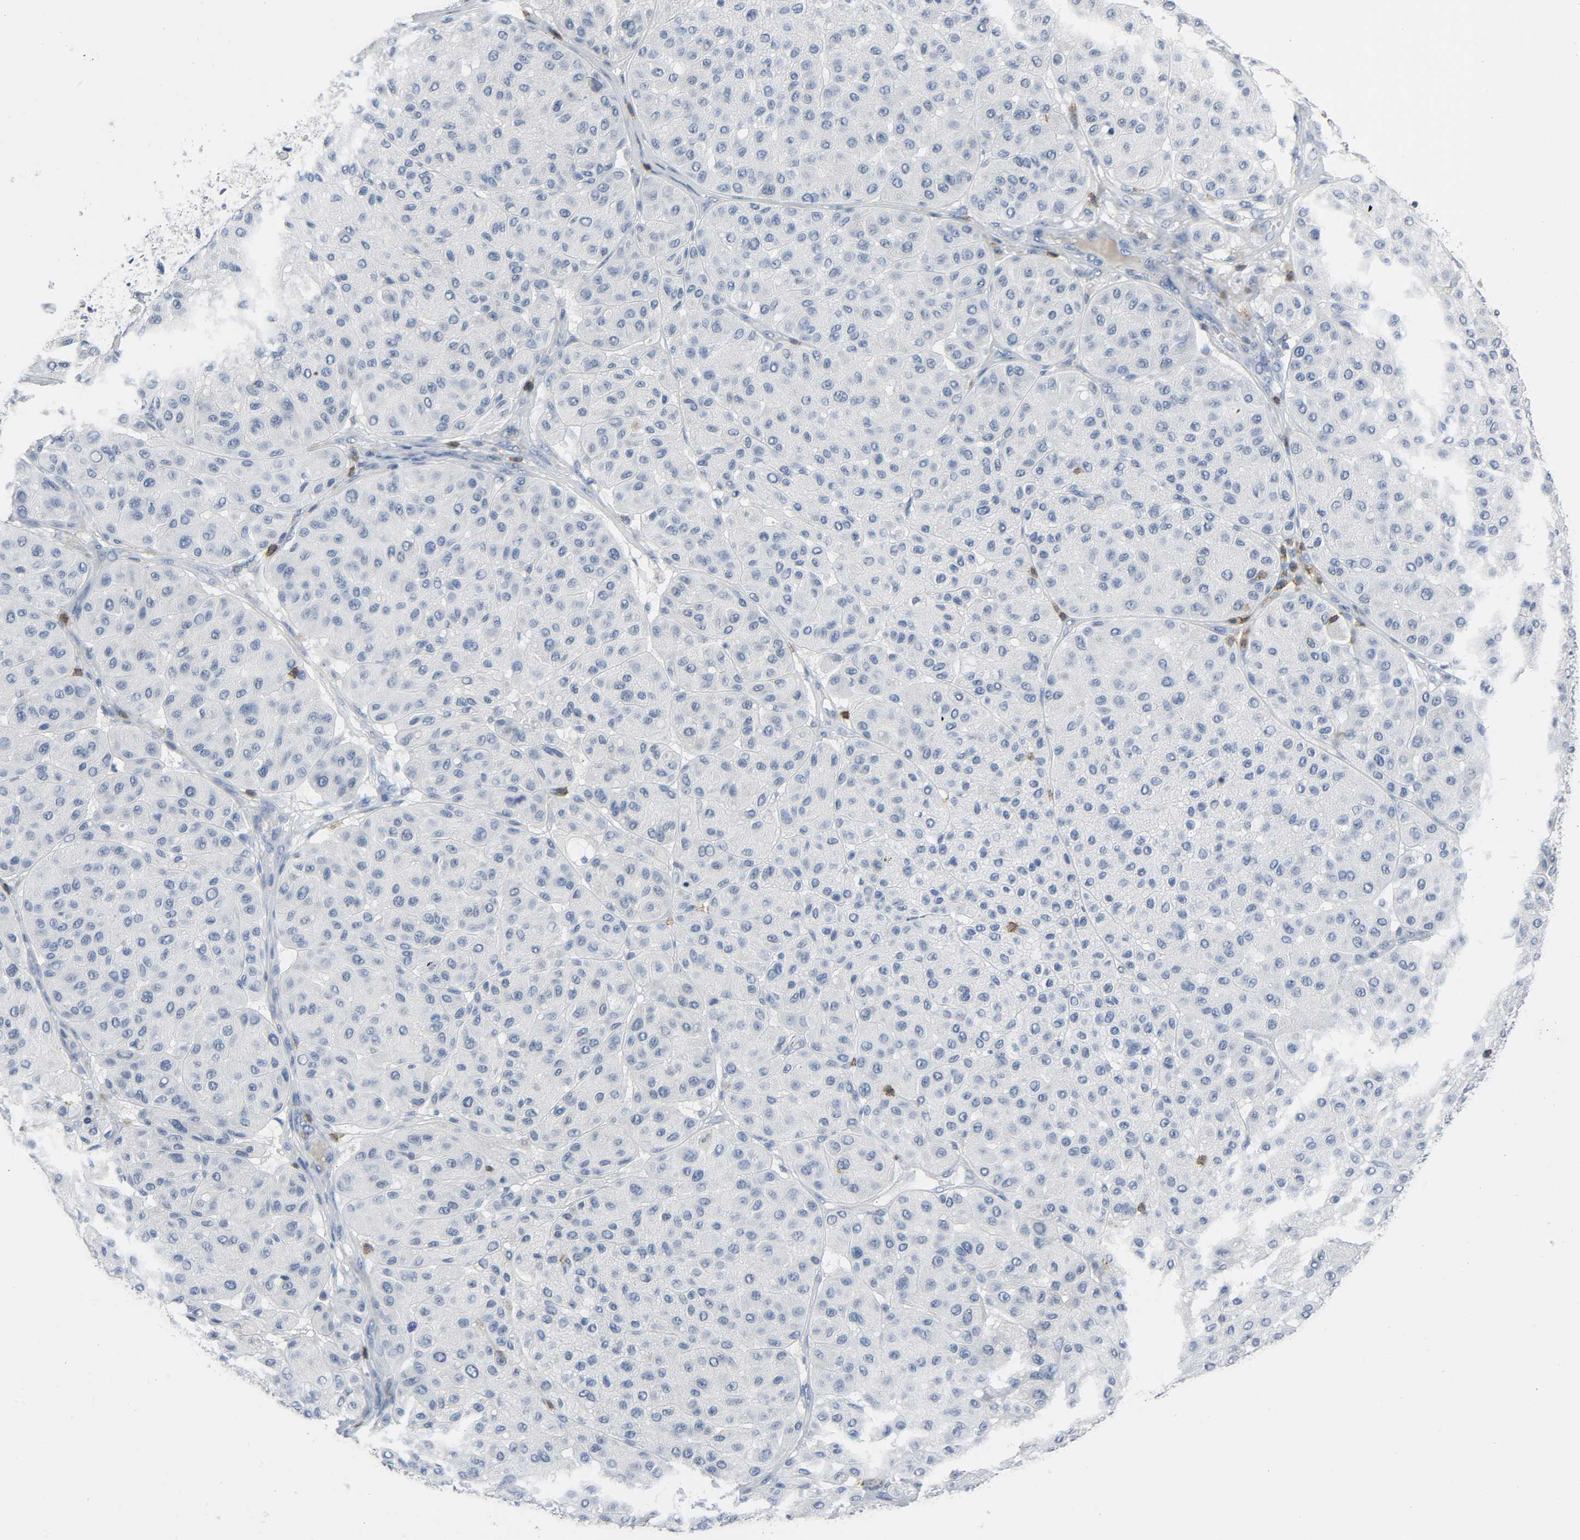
{"staining": {"intensity": "negative", "quantity": "none", "location": "none"}, "tissue": "melanoma", "cell_type": "Tumor cells", "image_type": "cancer", "snomed": [{"axis": "morphology", "description": "Normal tissue, NOS"}, {"axis": "morphology", "description": "Malignant melanoma, Metastatic site"}, {"axis": "topography", "description": "Skin"}], "caption": "A high-resolution histopathology image shows immunohistochemistry (IHC) staining of malignant melanoma (metastatic site), which shows no significant positivity in tumor cells.", "gene": "LCK", "patient": {"sex": "male", "age": 41}}